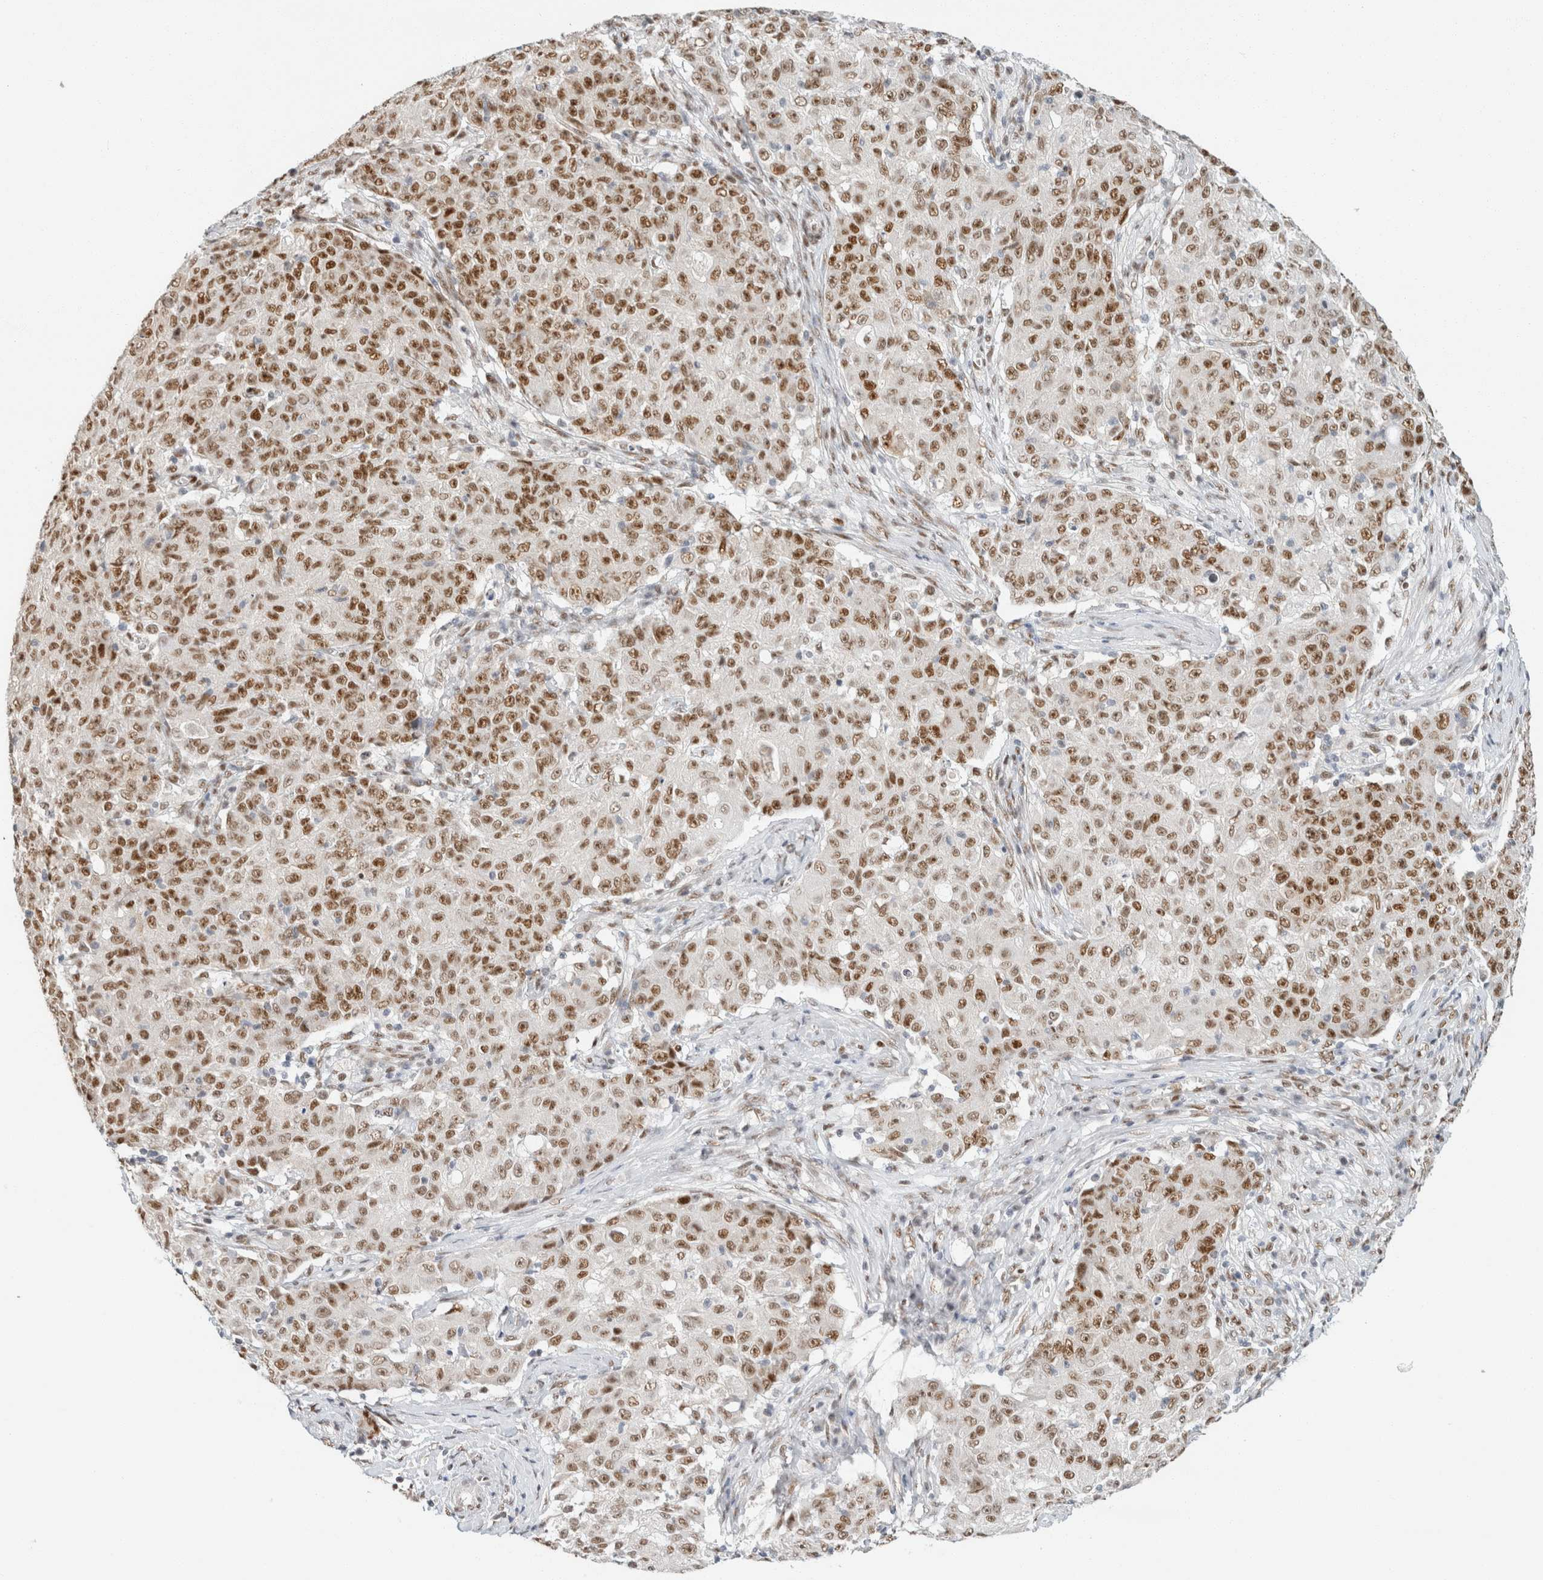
{"staining": {"intensity": "strong", "quantity": ">75%", "location": "nuclear"}, "tissue": "ovarian cancer", "cell_type": "Tumor cells", "image_type": "cancer", "snomed": [{"axis": "morphology", "description": "Carcinoma, endometroid"}, {"axis": "topography", "description": "Ovary"}], "caption": "Protein analysis of ovarian cancer (endometroid carcinoma) tissue shows strong nuclear positivity in about >75% of tumor cells.", "gene": "ZNF768", "patient": {"sex": "female", "age": 42}}